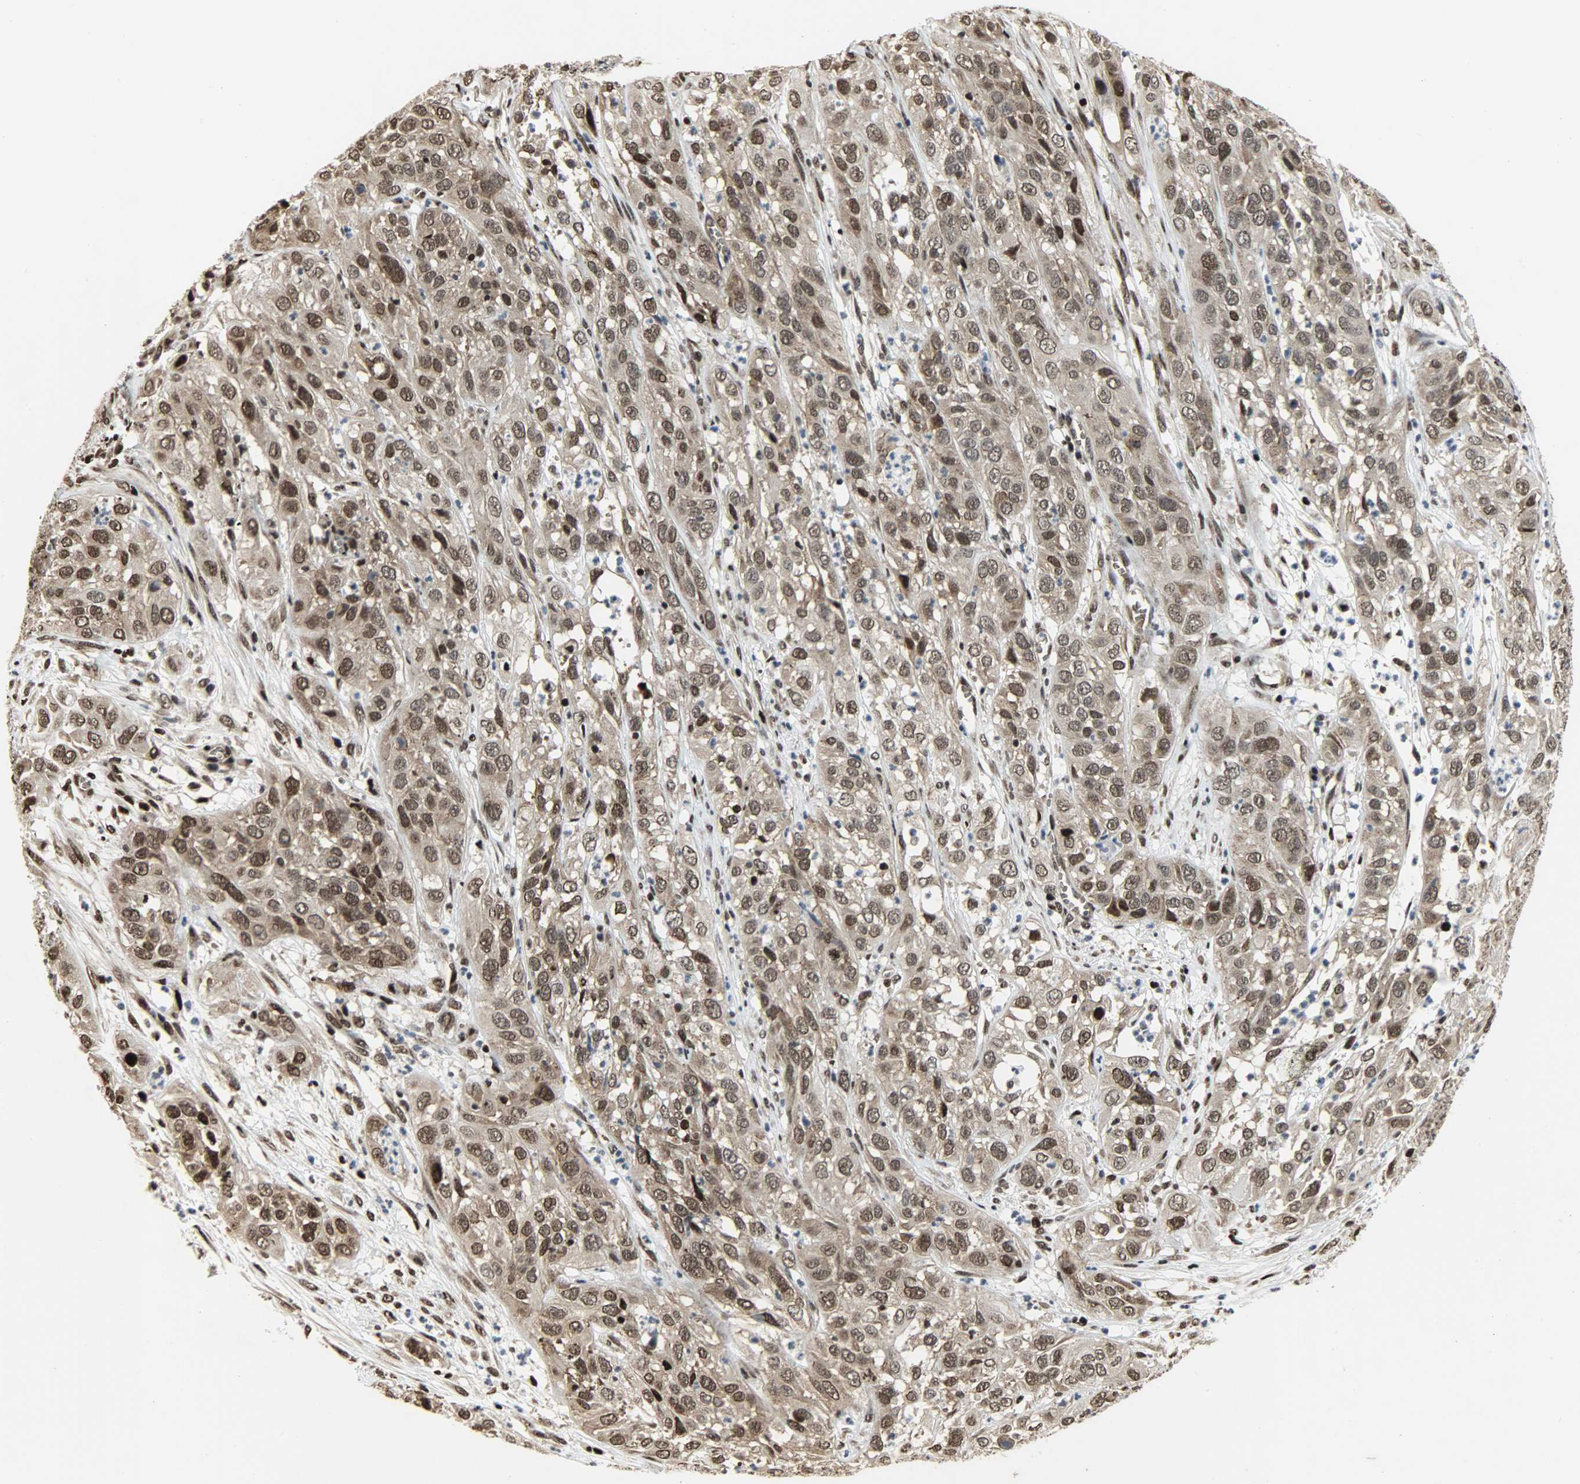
{"staining": {"intensity": "strong", "quantity": ">75%", "location": "cytoplasmic/membranous,nuclear"}, "tissue": "cervical cancer", "cell_type": "Tumor cells", "image_type": "cancer", "snomed": [{"axis": "morphology", "description": "Squamous cell carcinoma, NOS"}, {"axis": "topography", "description": "Cervix"}], "caption": "Human squamous cell carcinoma (cervical) stained for a protein (brown) reveals strong cytoplasmic/membranous and nuclear positive expression in approximately >75% of tumor cells.", "gene": "SNAI1", "patient": {"sex": "female", "age": 32}}